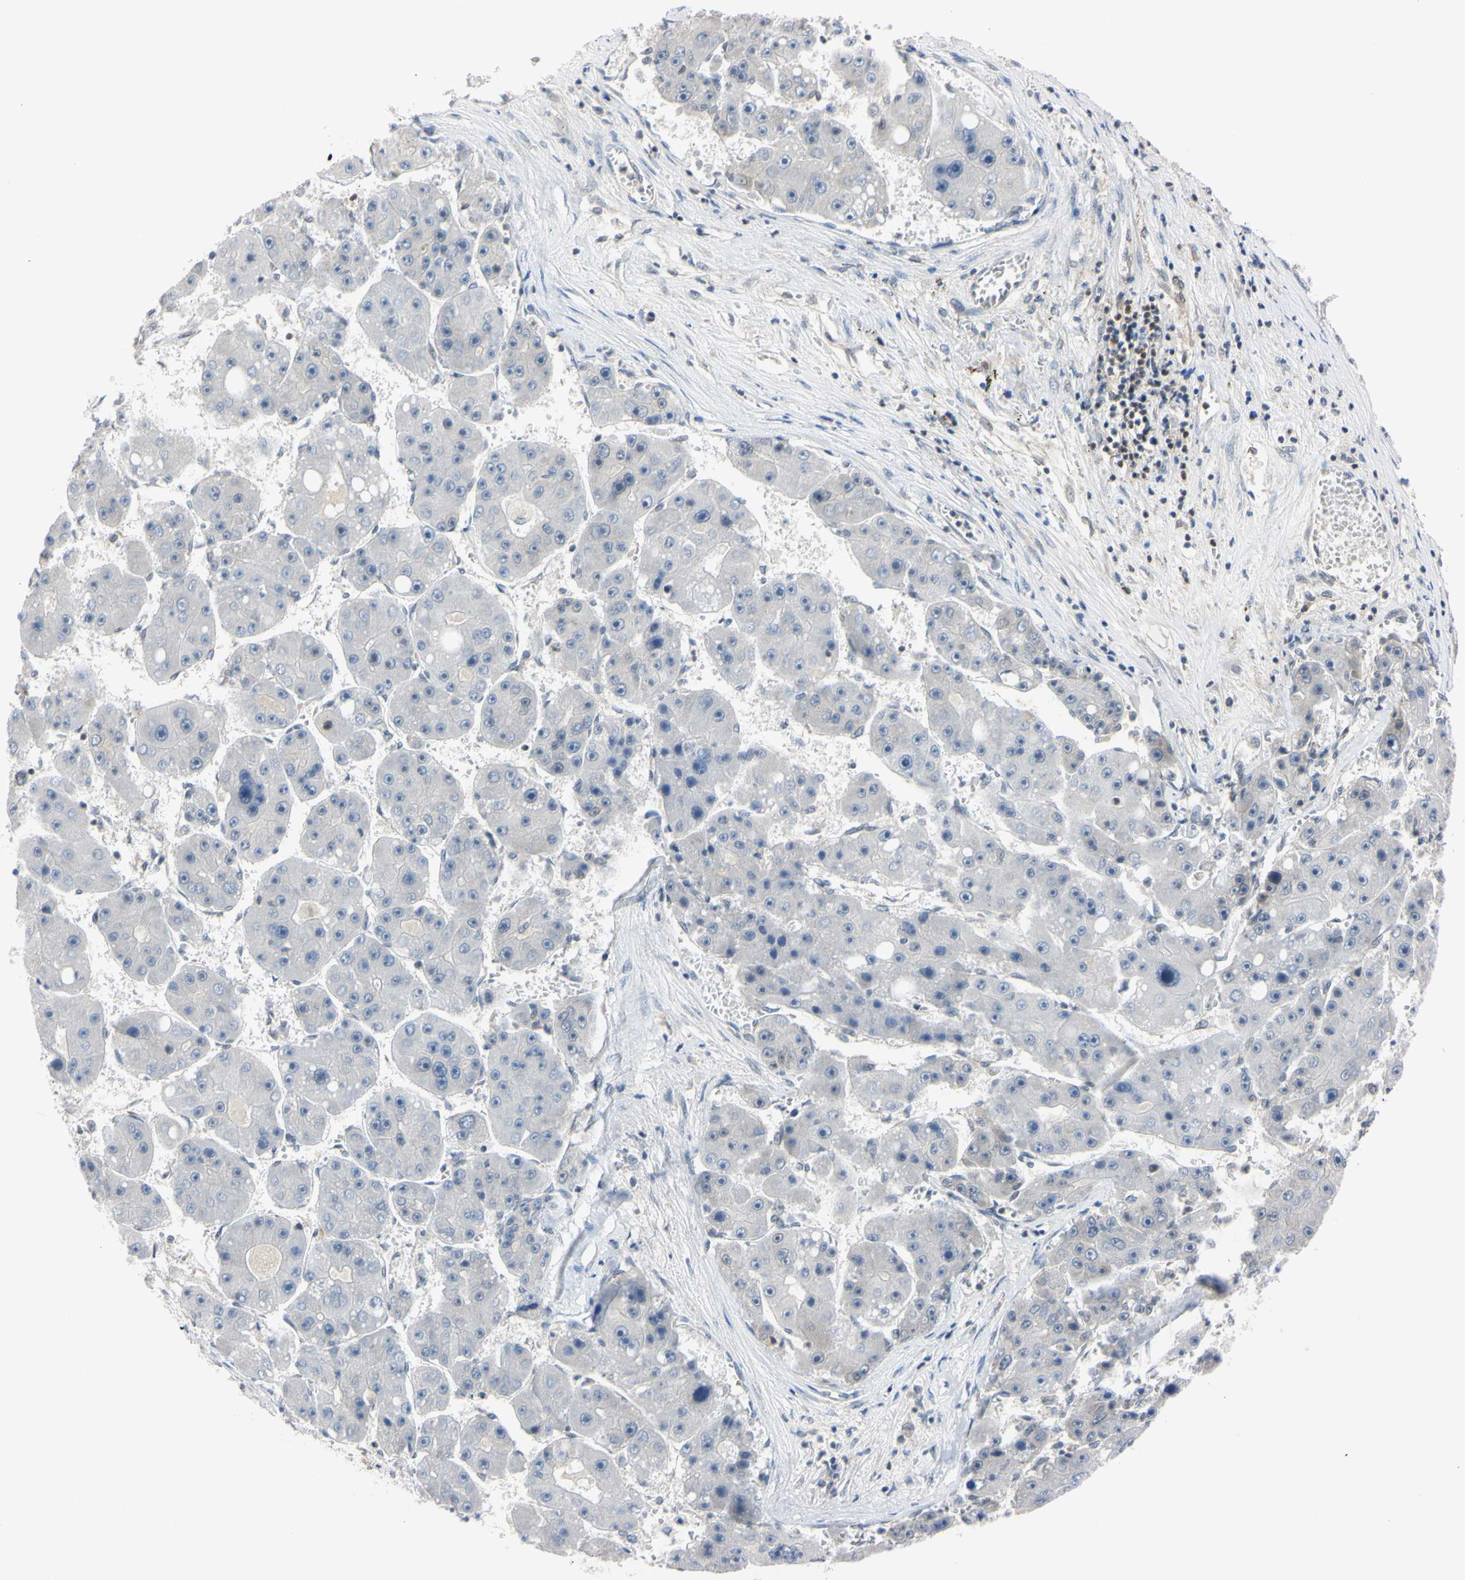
{"staining": {"intensity": "negative", "quantity": "none", "location": "none"}, "tissue": "liver cancer", "cell_type": "Tumor cells", "image_type": "cancer", "snomed": [{"axis": "morphology", "description": "Carcinoma, Hepatocellular, NOS"}, {"axis": "topography", "description": "Liver"}], "caption": "The histopathology image exhibits no staining of tumor cells in liver cancer.", "gene": "UBE2I", "patient": {"sex": "female", "age": 61}}